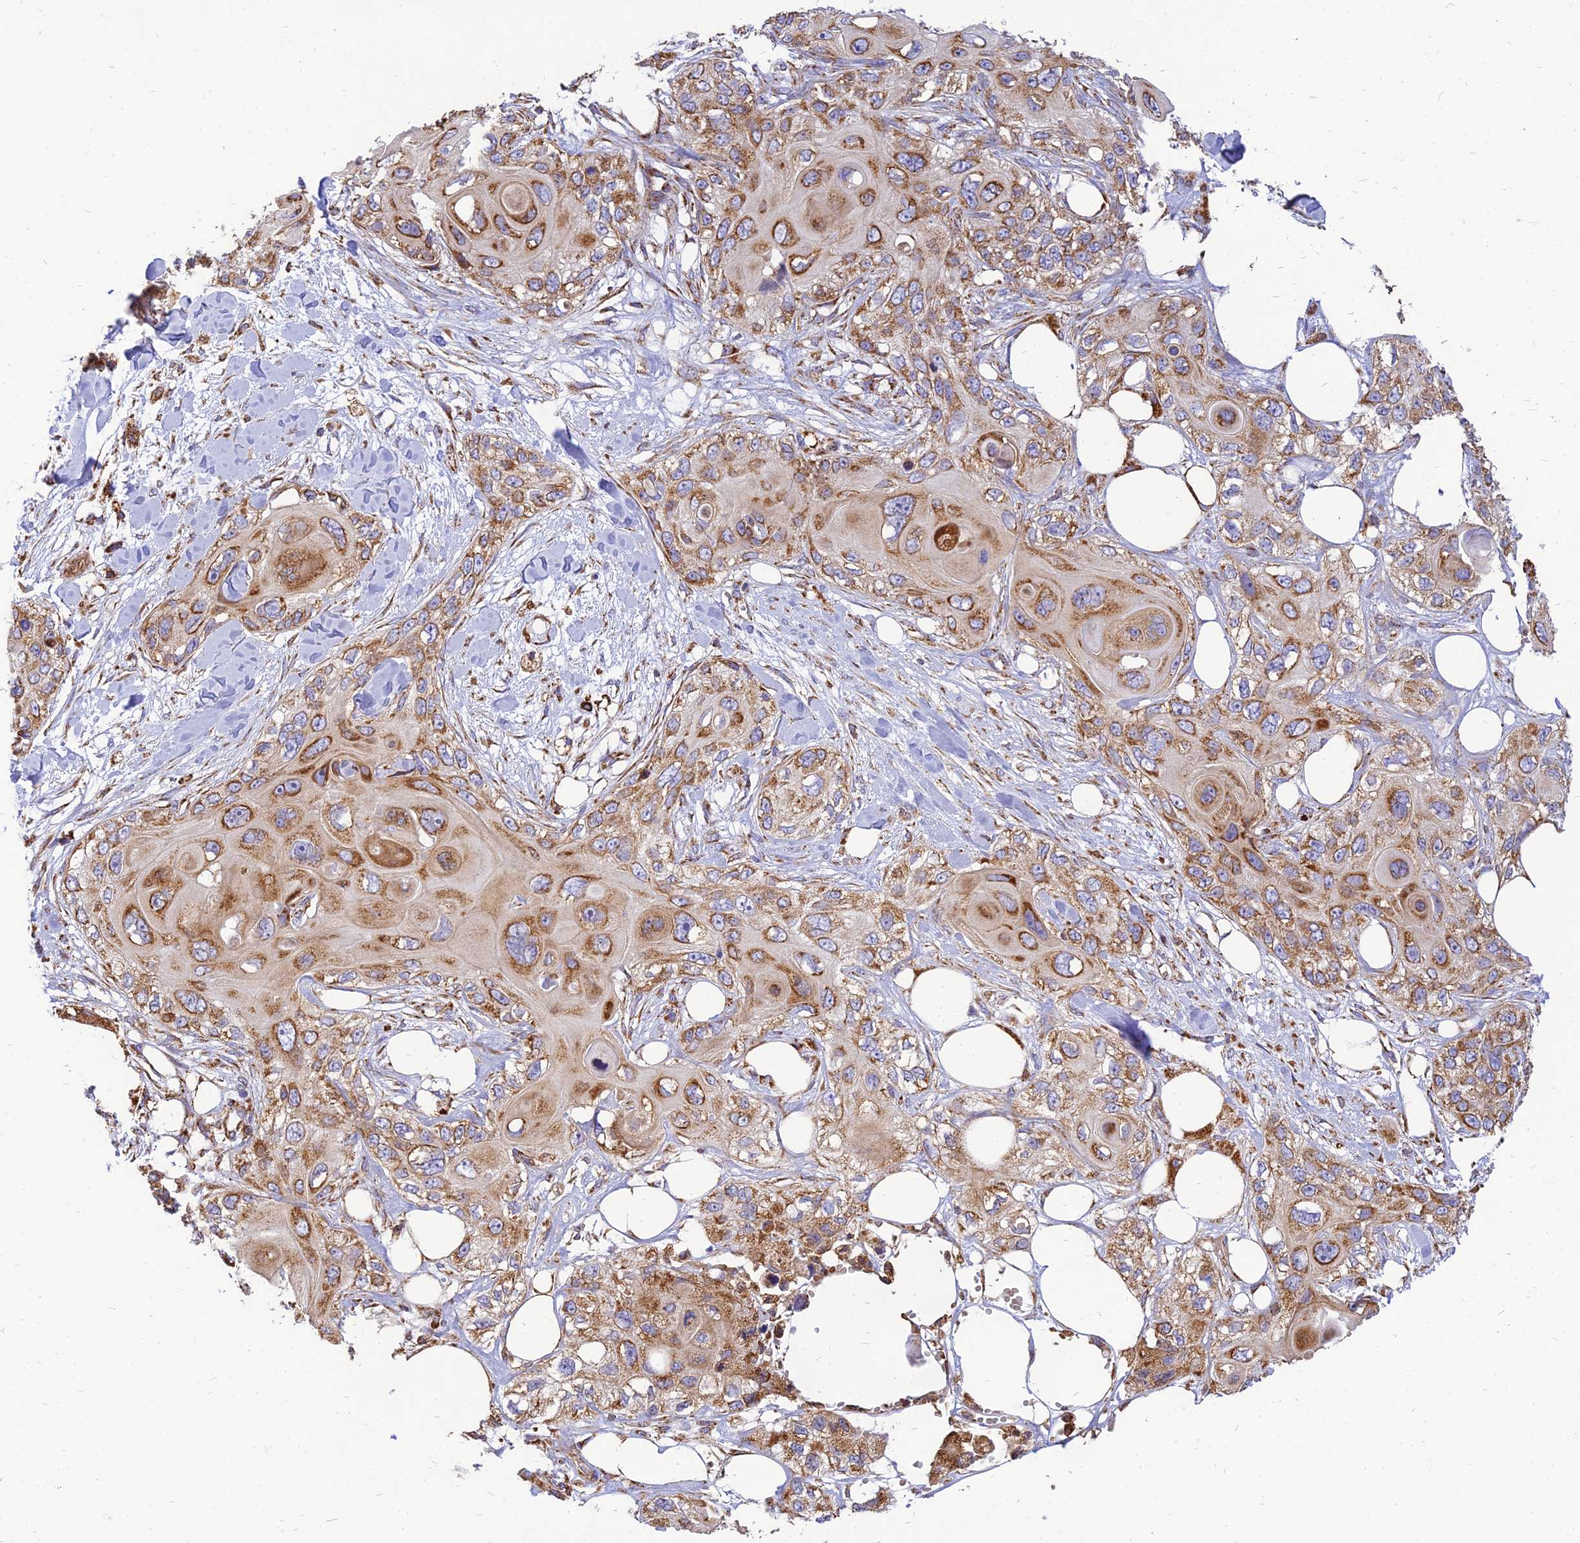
{"staining": {"intensity": "moderate", "quantity": ">75%", "location": "cytoplasmic/membranous"}, "tissue": "skin cancer", "cell_type": "Tumor cells", "image_type": "cancer", "snomed": [{"axis": "morphology", "description": "Normal tissue, NOS"}, {"axis": "morphology", "description": "Squamous cell carcinoma, NOS"}, {"axis": "topography", "description": "Skin"}], "caption": "Immunohistochemical staining of human skin cancer displays moderate cytoplasmic/membranous protein staining in about >75% of tumor cells.", "gene": "THUMPD2", "patient": {"sex": "male", "age": 72}}